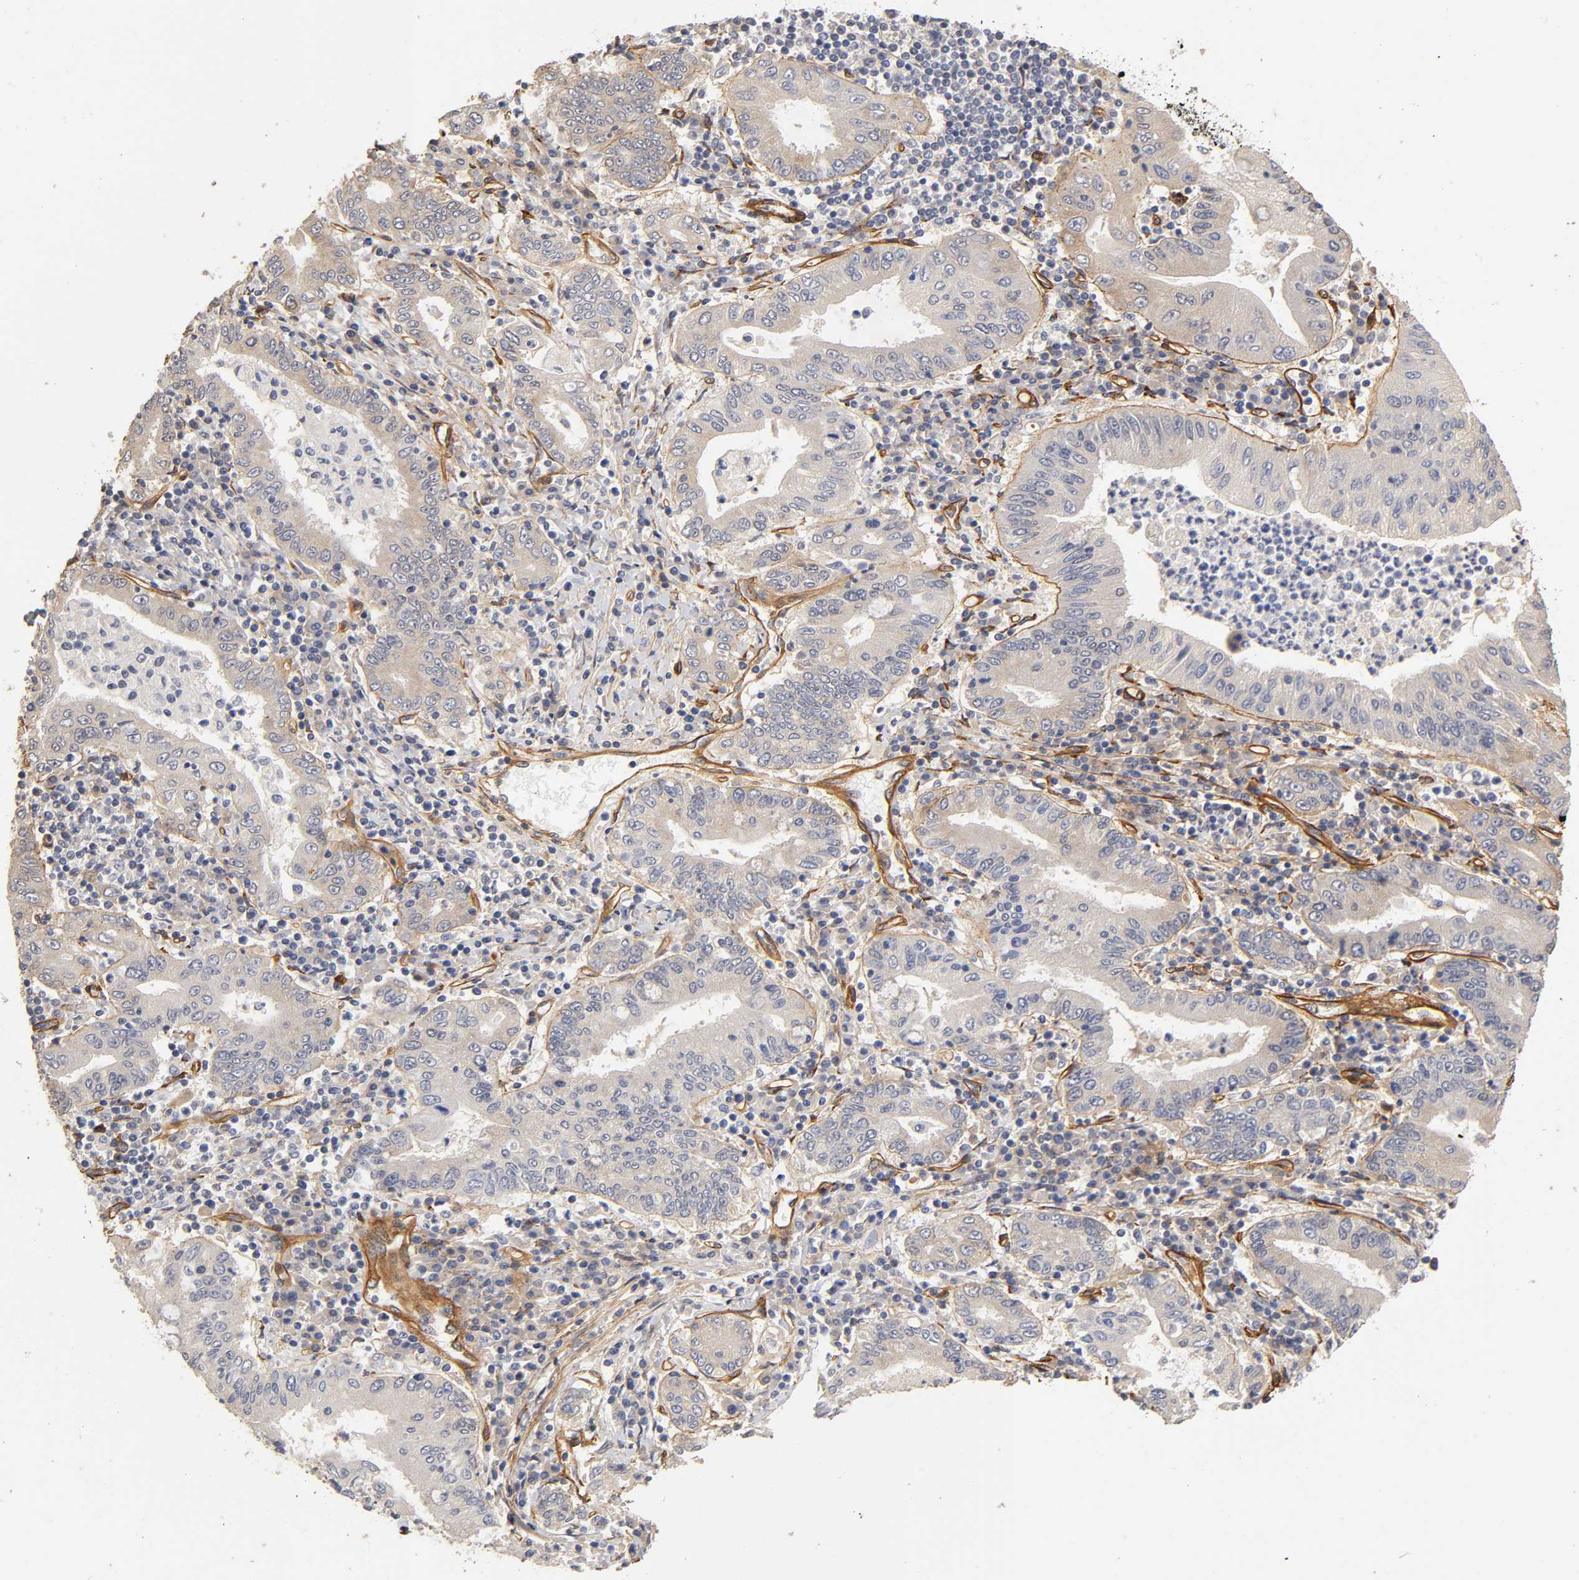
{"staining": {"intensity": "weak", "quantity": "<25%", "location": "cytoplasmic/membranous"}, "tissue": "stomach cancer", "cell_type": "Tumor cells", "image_type": "cancer", "snomed": [{"axis": "morphology", "description": "Normal tissue, NOS"}, {"axis": "morphology", "description": "Adenocarcinoma, NOS"}, {"axis": "topography", "description": "Esophagus"}, {"axis": "topography", "description": "Stomach, upper"}, {"axis": "topography", "description": "Peripheral nerve tissue"}], "caption": "Immunohistochemical staining of human stomach cancer (adenocarcinoma) displays no significant expression in tumor cells.", "gene": "LAMB1", "patient": {"sex": "male", "age": 62}}